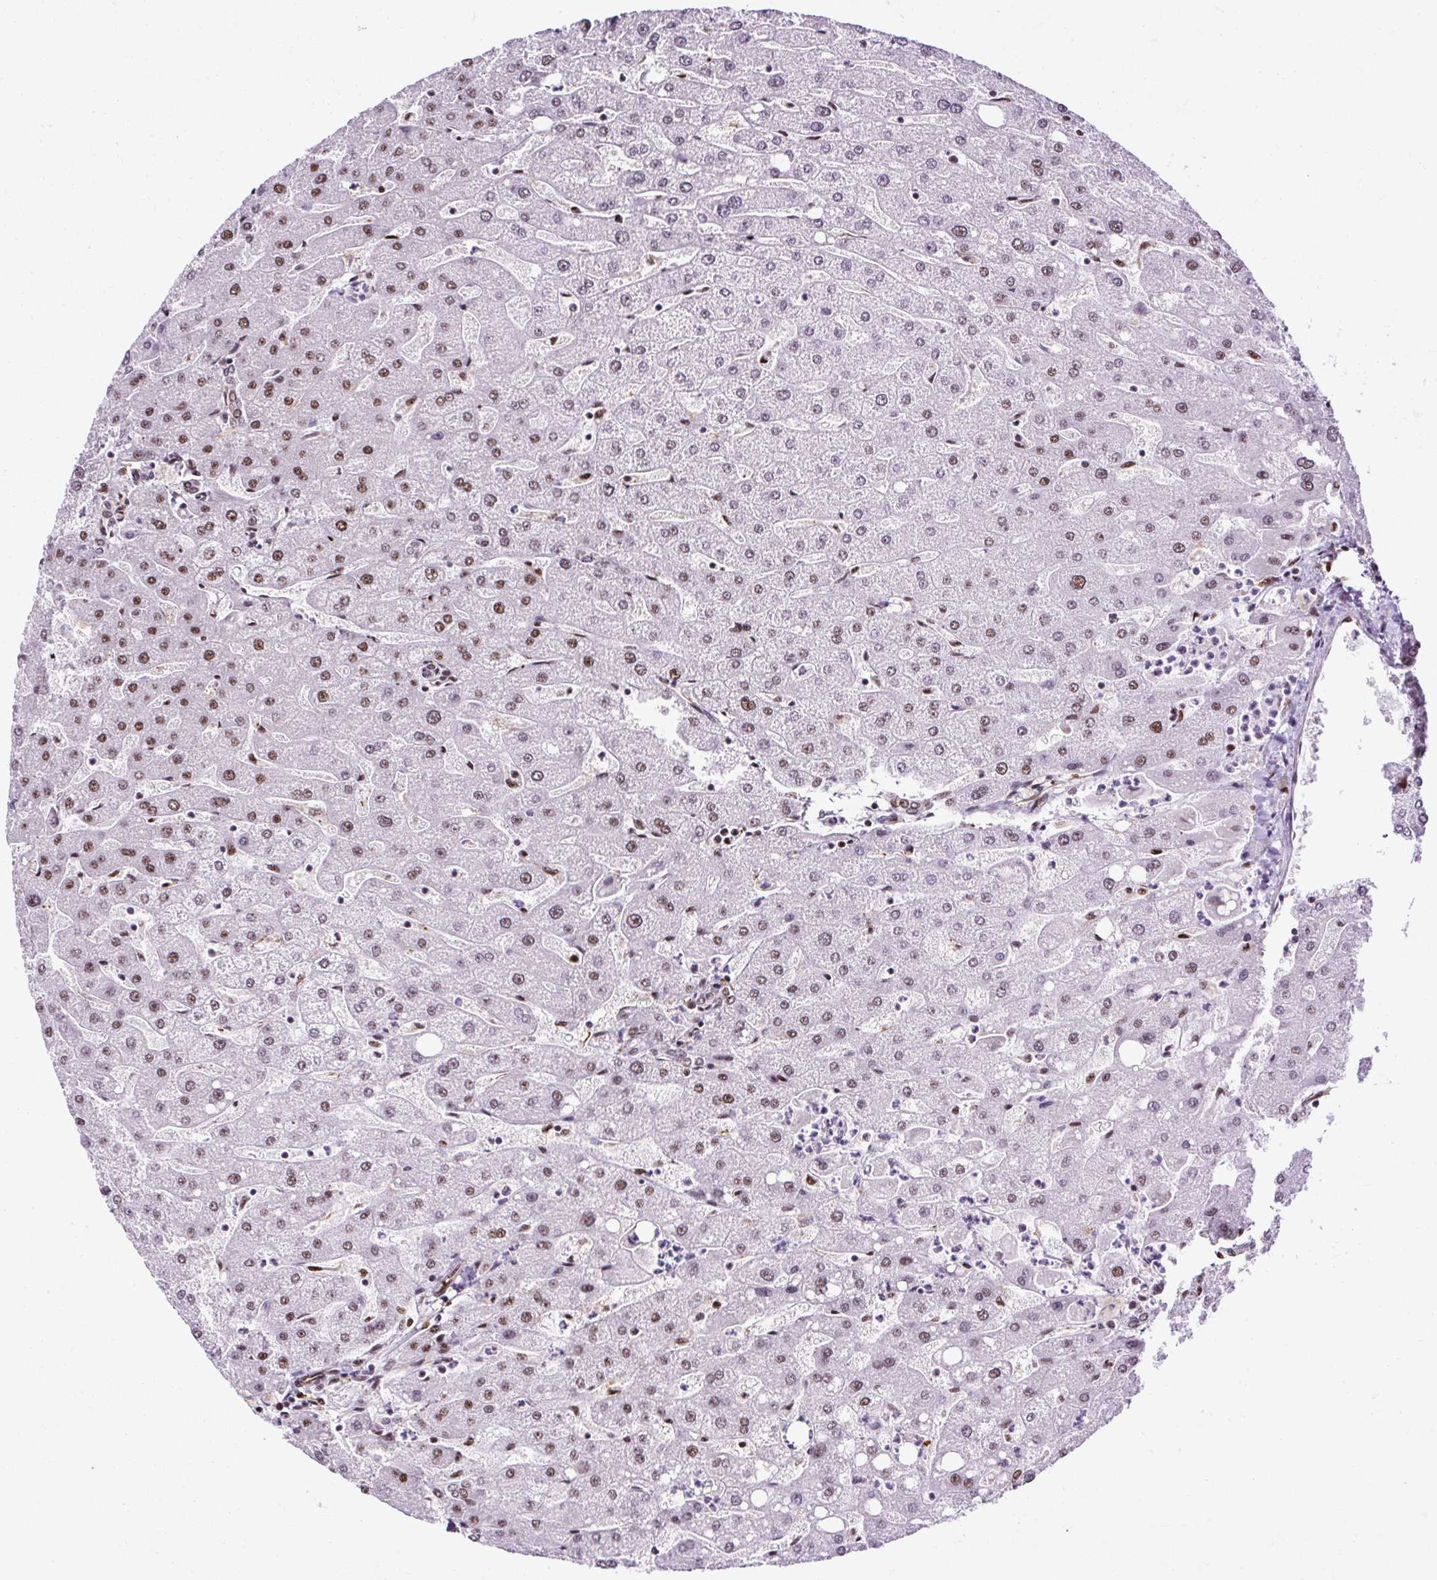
{"staining": {"intensity": "weak", "quantity": ">75%", "location": "nuclear"}, "tissue": "liver", "cell_type": "Cholangiocytes", "image_type": "normal", "snomed": [{"axis": "morphology", "description": "Normal tissue, NOS"}, {"axis": "topography", "description": "Liver"}], "caption": "Brown immunohistochemical staining in benign liver exhibits weak nuclear expression in approximately >75% of cholangiocytes. The staining was performed using DAB (3,3'-diaminobenzidine) to visualize the protein expression in brown, while the nuclei were stained in blue with hematoxylin (Magnification: 20x).", "gene": "FMC1", "patient": {"sex": "male", "age": 67}}